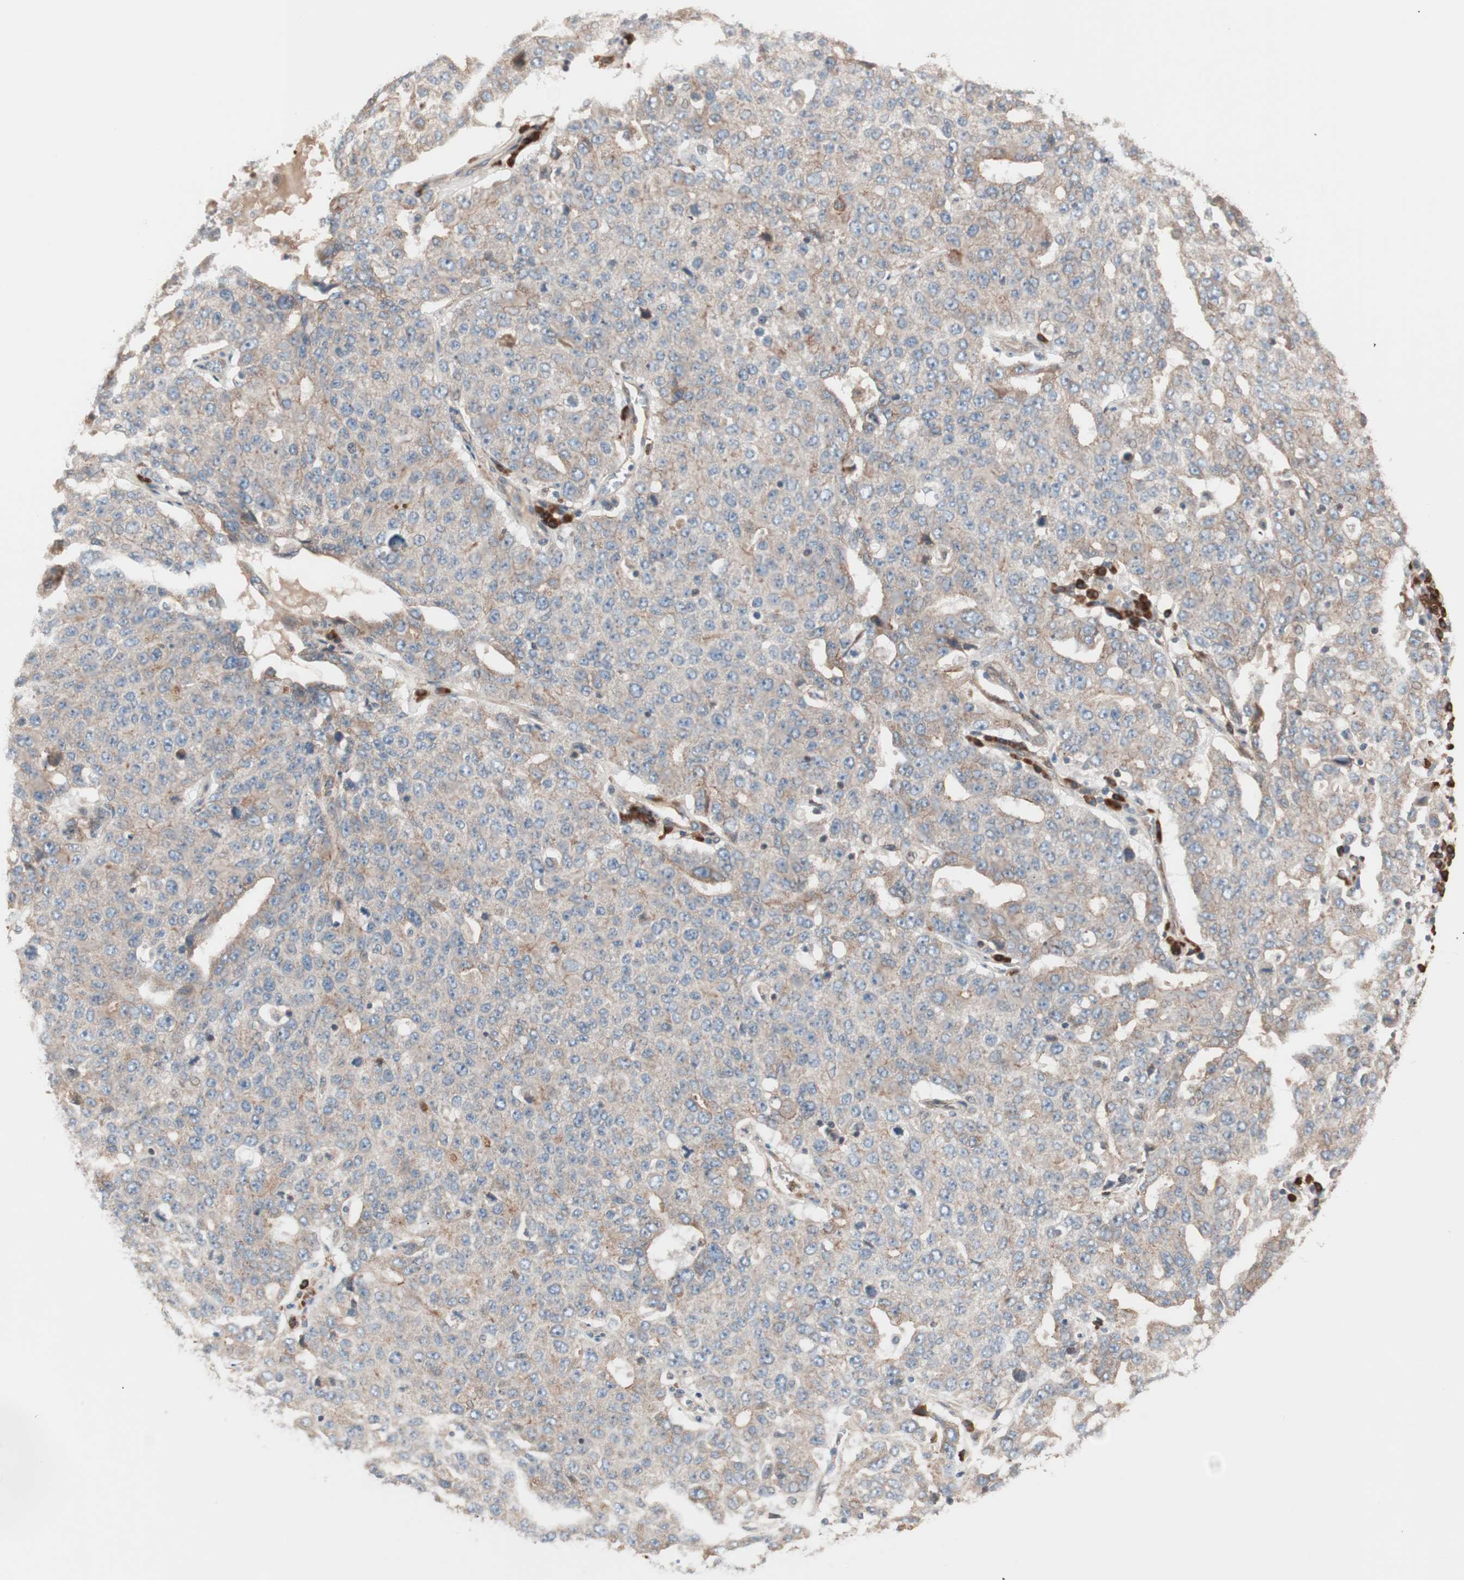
{"staining": {"intensity": "weak", "quantity": ">75%", "location": "cytoplasmic/membranous"}, "tissue": "ovarian cancer", "cell_type": "Tumor cells", "image_type": "cancer", "snomed": [{"axis": "morphology", "description": "Carcinoma, endometroid"}, {"axis": "topography", "description": "Ovary"}], "caption": "There is low levels of weak cytoplasmic/membranous expression in tumor cells of ovarian cancer (endometroid carcinoma), as demonstrated by immunohistochemical staining (brown color).", "gene": "ALG5", "patient": {"sex": "female", "age": 62}}